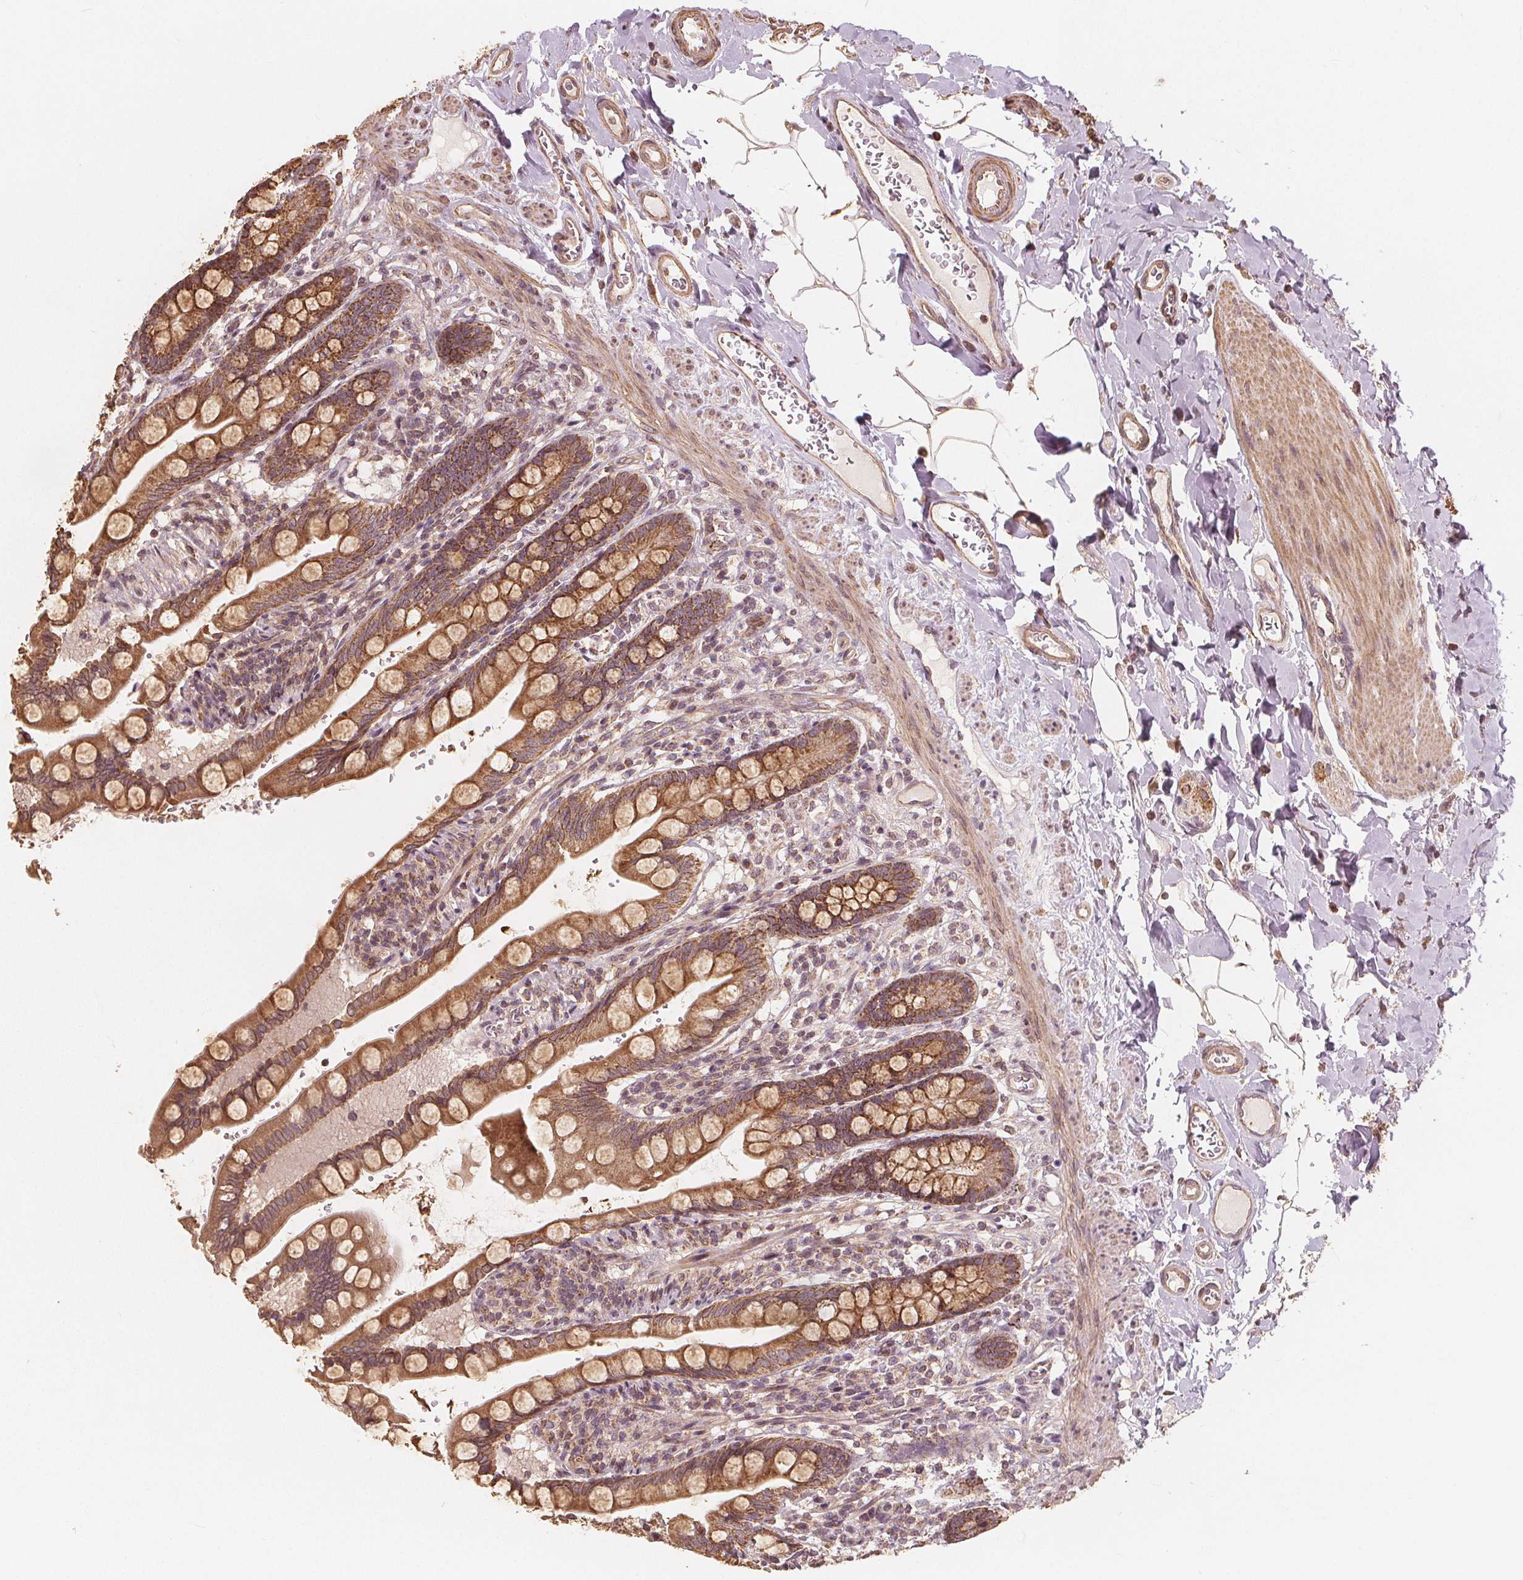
{"staining": {"intensity": "moderate", "quantity": ">75%", "location": "cytoplasmic/membranous"}, "tissue": "small intestine", "cell_type": "Glandular cells", "image_type": "normal", "snomed": [{"axis": "morphology", "description": "Normal tissue, NOS"}, {"axis": "topography", "description": "Small intestine"}], "caption": "The image reveals staining of unremarkable small intestine, revealing moderate cytoplasmic/membranous protein expression (brown color) within glandular cells. The staining is performed using DAB (3,3'-diaminobenzidine) brown chromogen to label protein expression. The nuclei are counter-stained blue using hematoxylin.", "gene": "PEX26", "patient": {"sex": "female", "age": 56}}